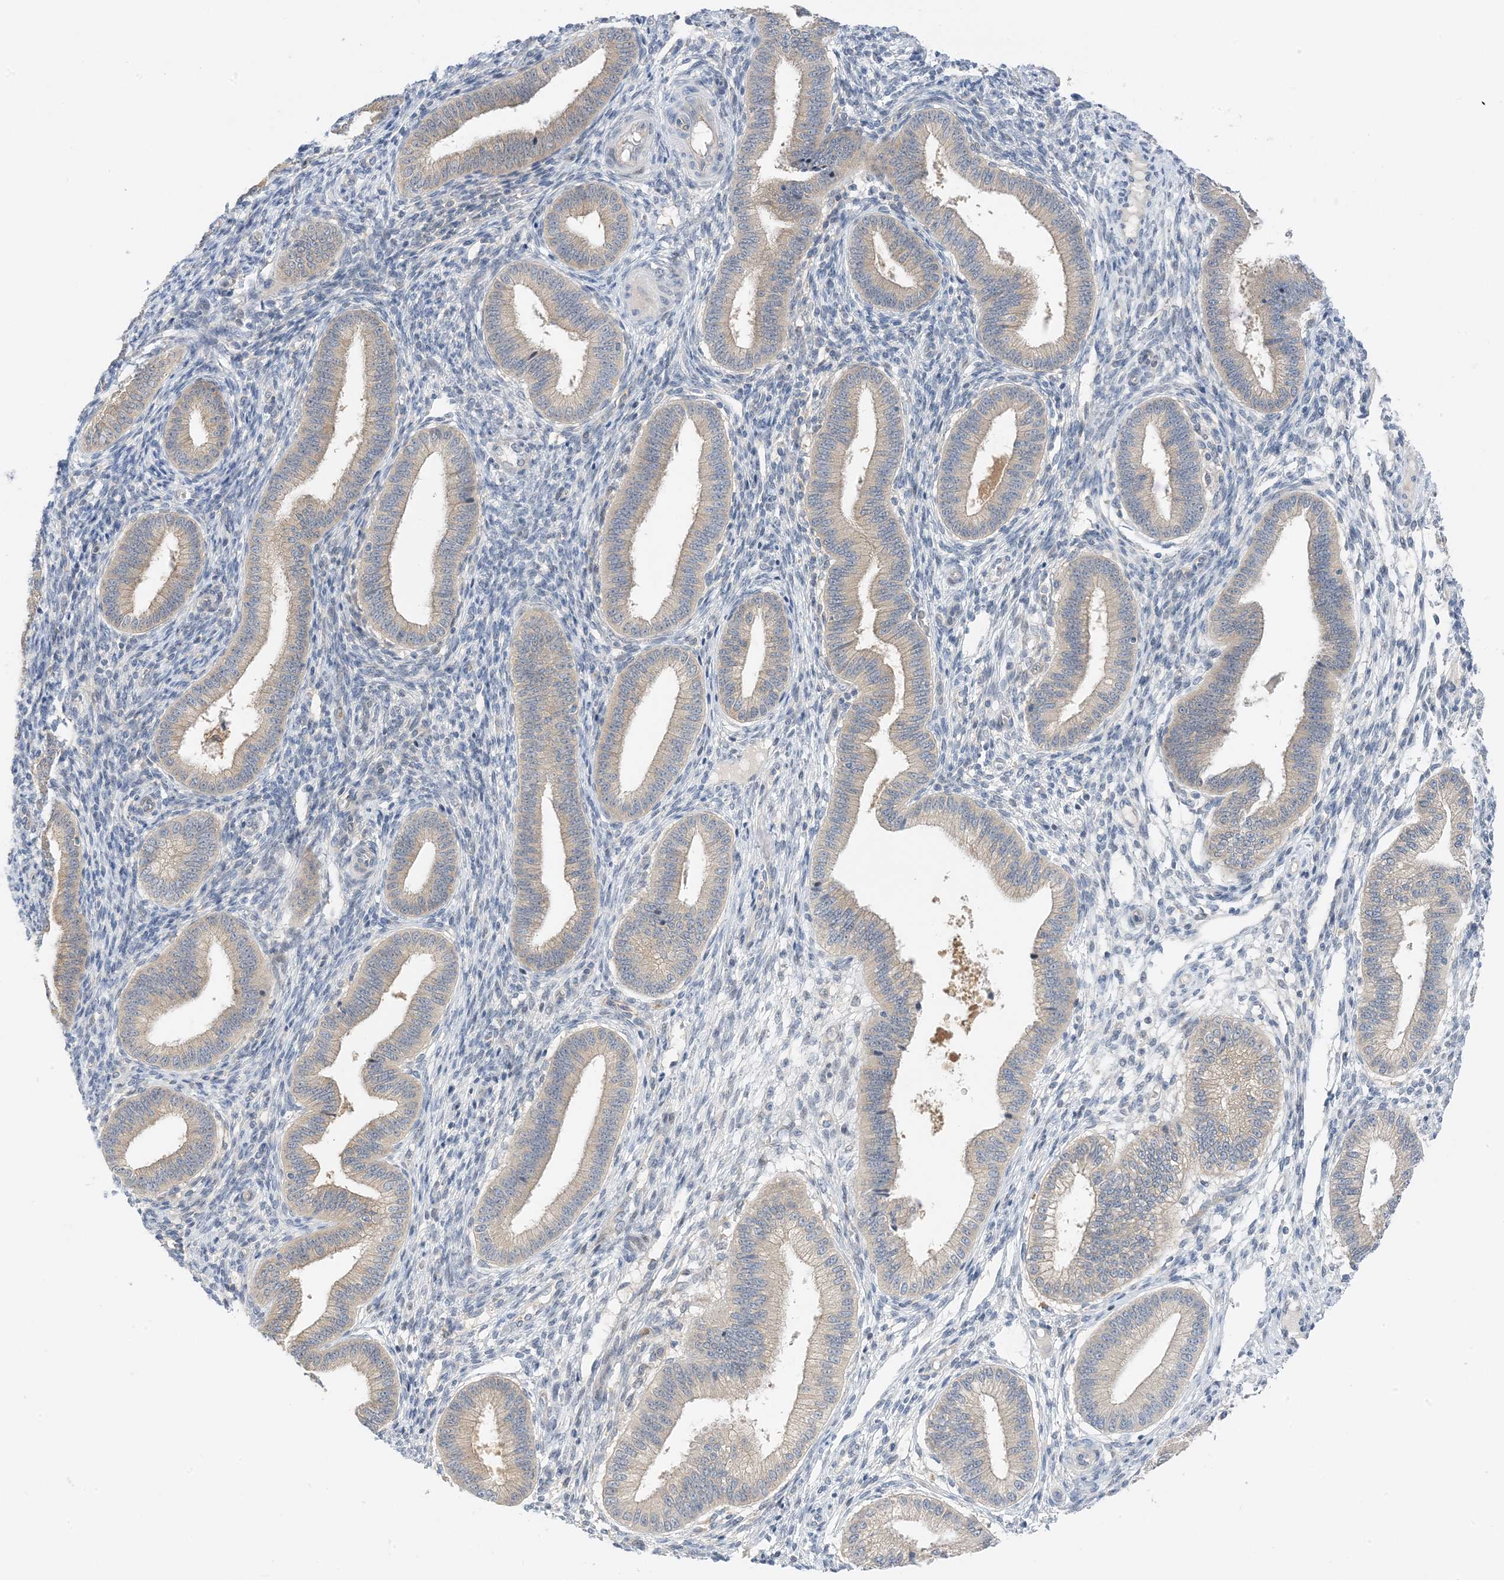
{"staining": {"intensity": "negative", "quantity": "none", "location": "none"}, "tissue": "endometrium", "cell_type": "Cells in endometrial stroma", "image_type": "normal", "snomed": [{"axis": "morphology", "description": "Normal tissue, NOS"}, {"axis": "topography", "description": "Endometrium"}], "caption": "The histopathology image displays no staining of cells in endometrial stroma in unremarkable endometrium.", "gene": "KIFBP", "patient": {"sex": "female", "age": 39}}